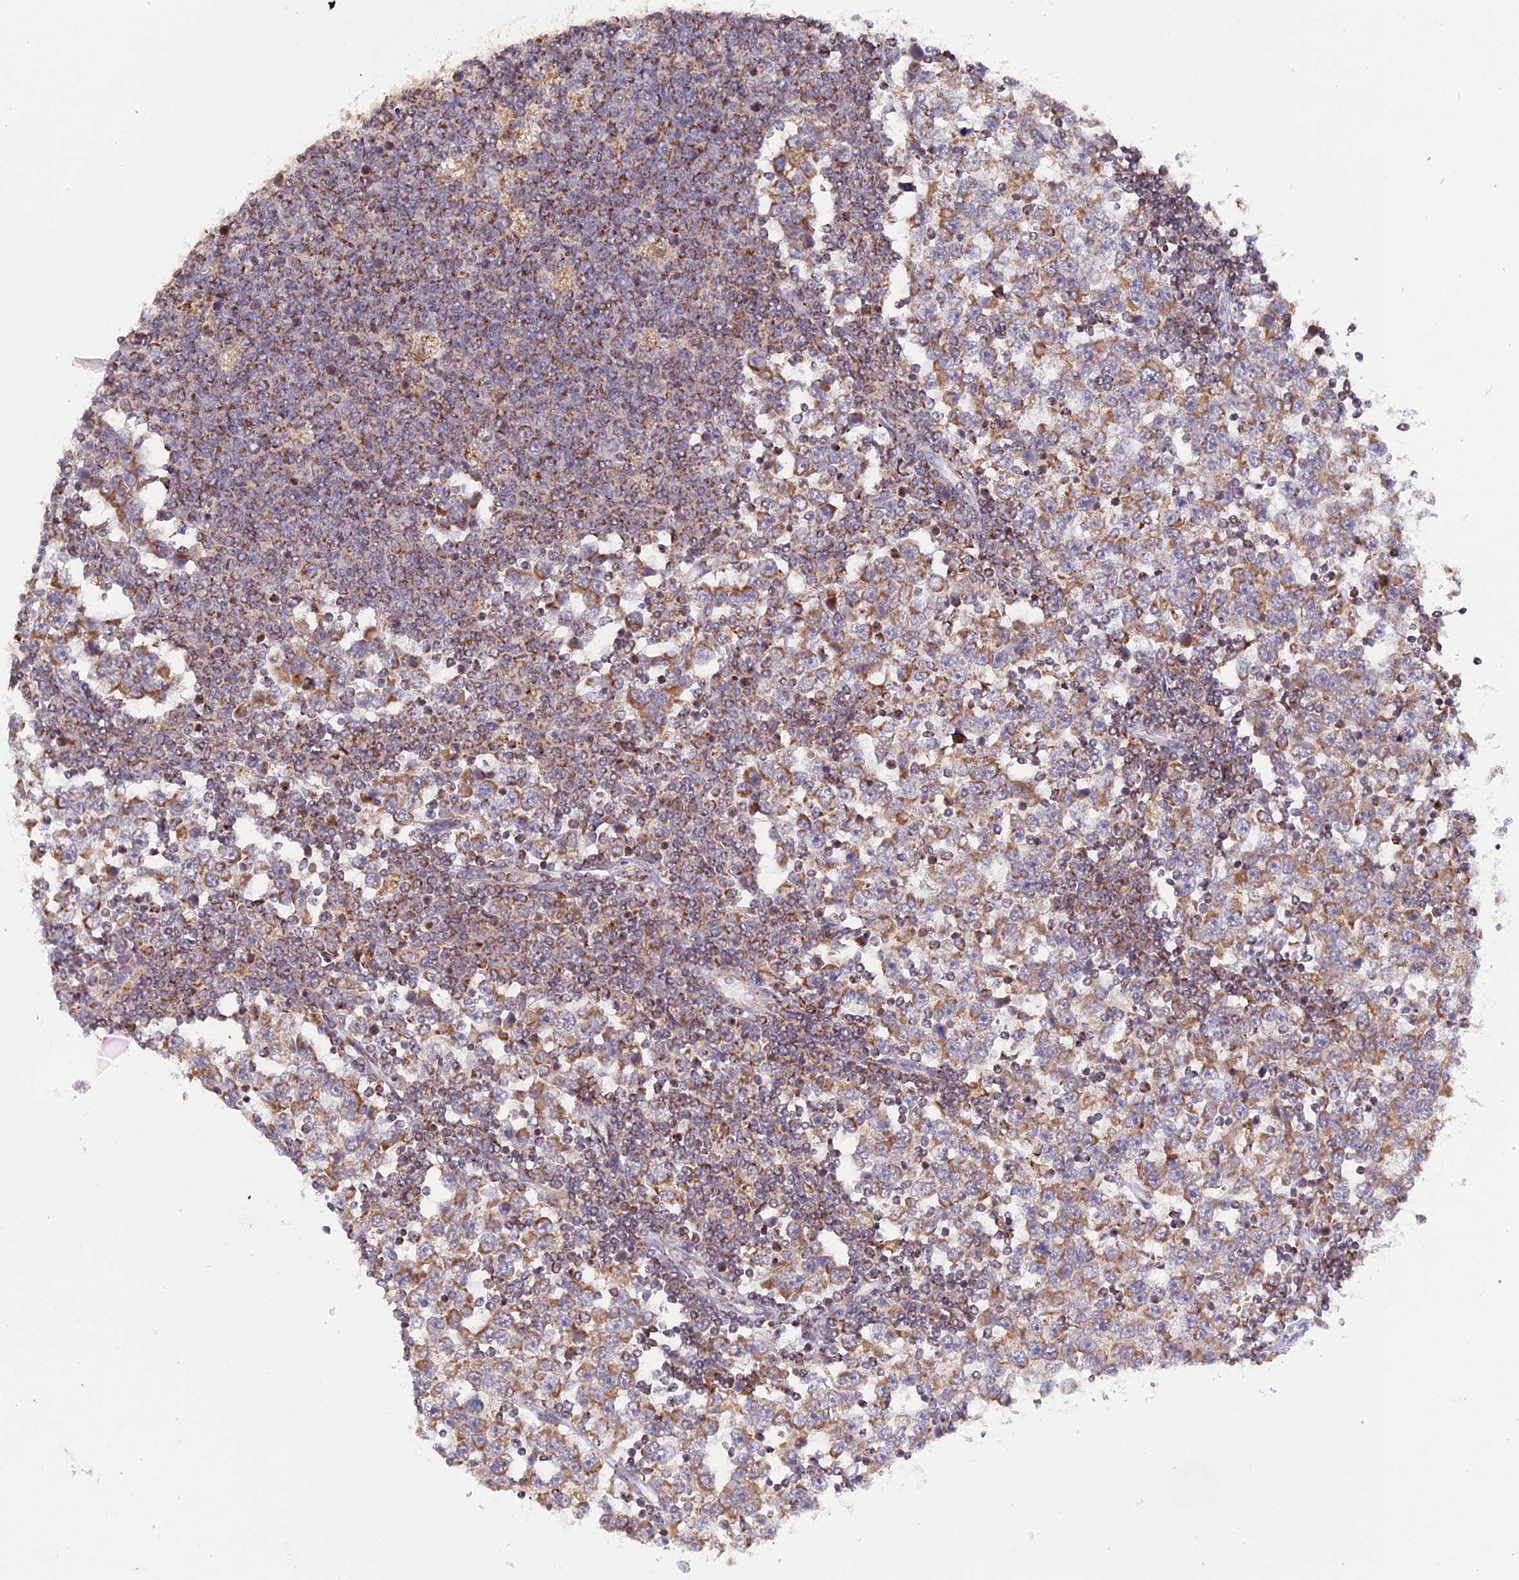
{"staining": {"intensity": "moderate", "quantity": ">75%", "location": "cytoplasmic/membranous"}, "tissue": "testis cancer", "cell_type": "Tumor cells", "image_type": "cancer", "snomed": [{"axis": "morphology", "description": "Seminoma, NOS"}, {"axis": "topography", "description": "Testis"}], "caption": "An IHC photomicrograph of tumor tissue is shown. Protein staining in brown labels moderate cytoplasmic/membranous positivity in testis cancer within tumor cells.", "gene": "MPV17L", "patient": {"sex": "male", "age": 65}}